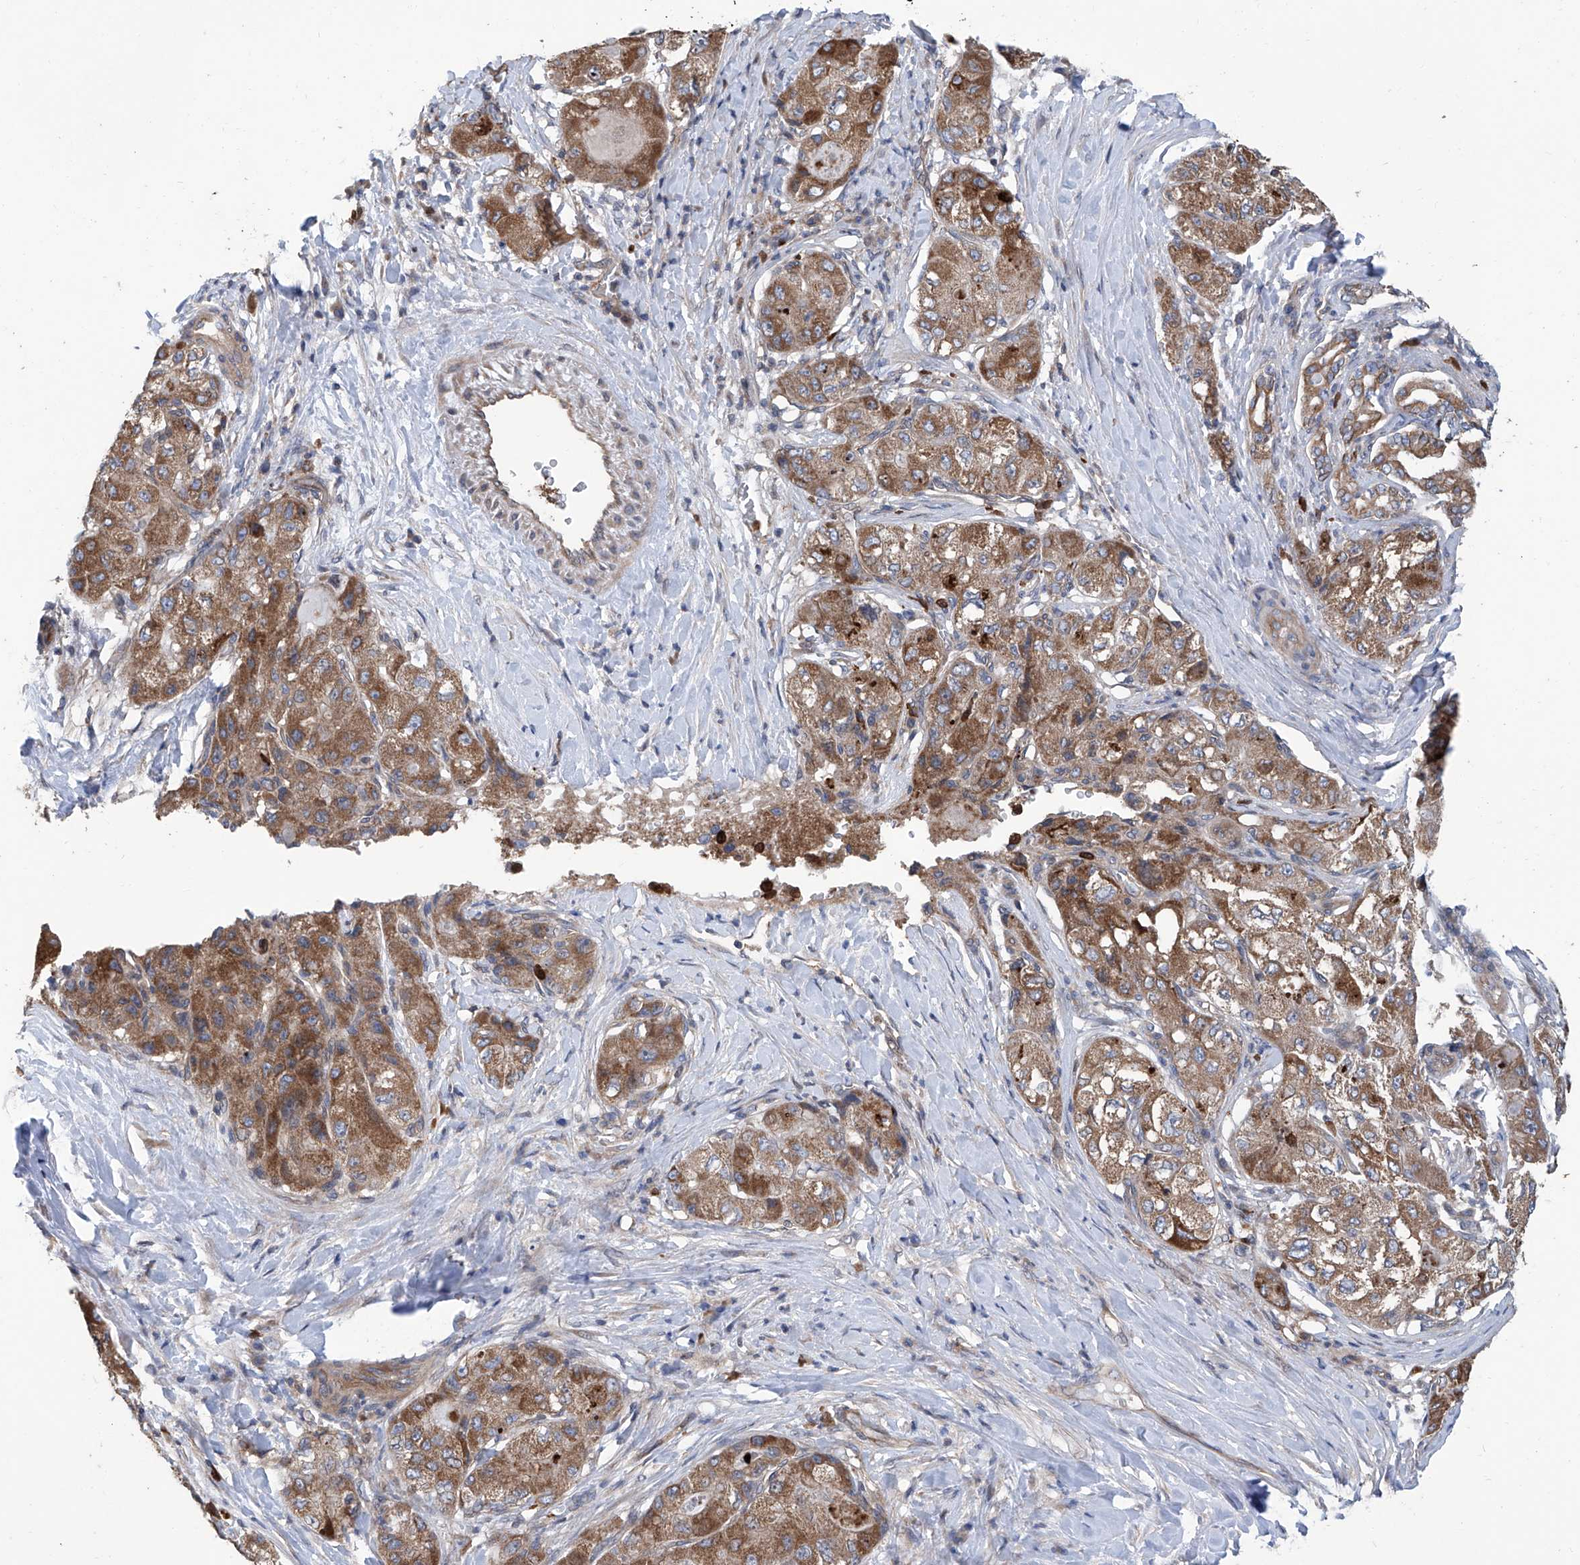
{"staining": {"intensity": "moderate", "quantity": ">75%", "location": "cytoplasmic/membranous"}, "tissue": "liver cancer", "cell_type": "Tumor cells", "image_type": "cancer", "snomed": [{"axis": "morphology", "description": "Carcinoma, Hepatocellular, NOS"}, {"axis": "topography", "description": "Liver"}], "caption": "This histopathology image reveals immunohistochemistry staining of liver cancer (hepatocellular carcinoma), with medium moderate cytoplasmic/membranous staining in about >75% of tumor cells.", "gene": "EIF2D", "patient": {"sex": "male", "age": 80}}